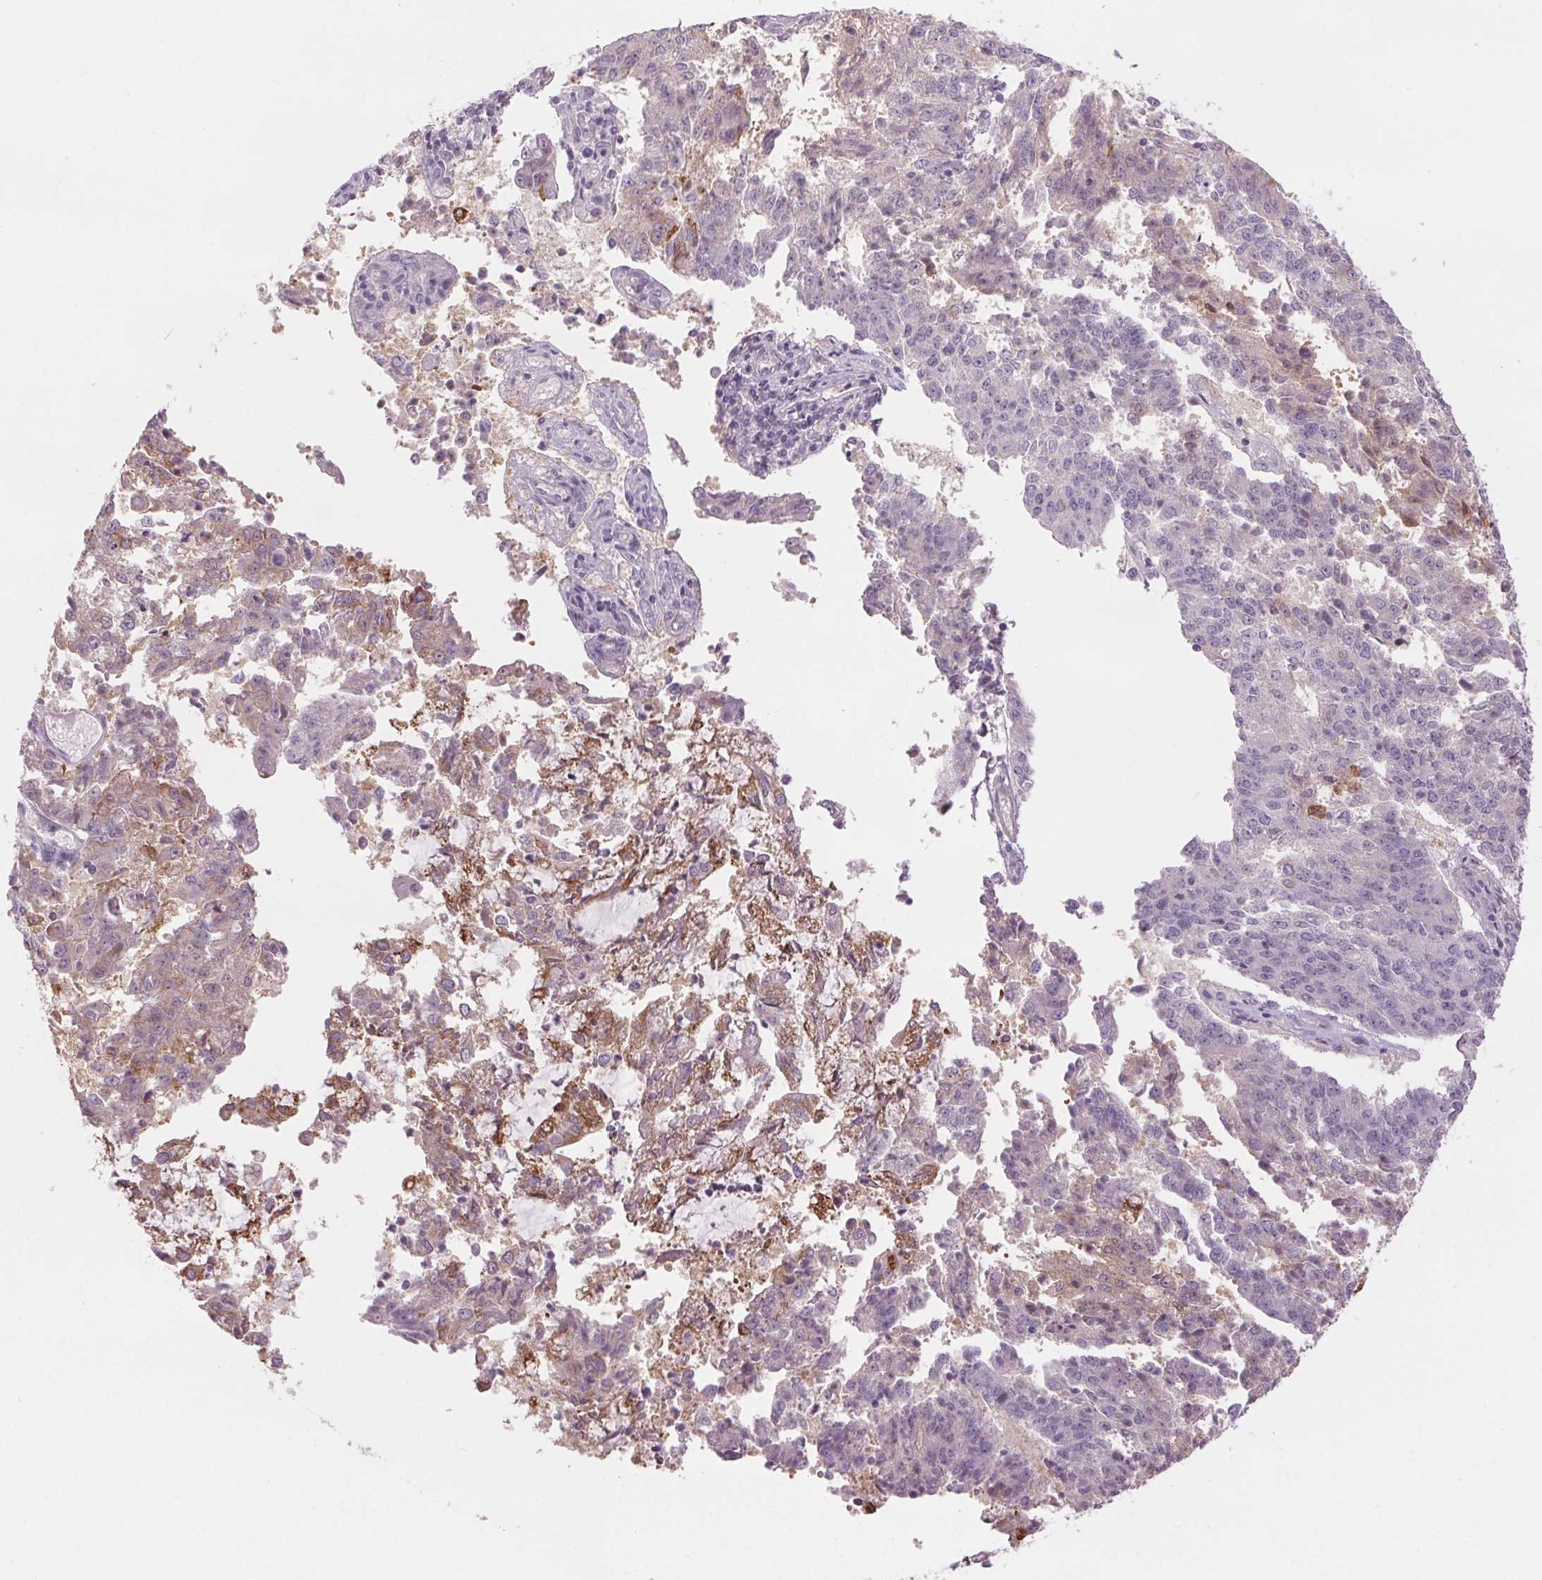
{"staining": {"intensity": "weak", "quantity": "<25%", "location": "cytoplasmic/membranous"}, "tissue": "endometrial cancer", "cell_type": "Tumor cells", "image_type": "cancer", "snomed": [{"axis": "morphology", "description": "Adenocarcinoma, NOS"}, {"axis": "topography", "description": "Endometrium"}], "caption": "Human endometrial cancer stained for a protein using IHC exhibits no positivity in tumor cells.", "gene": "HHLA2", "patient": {"sex": "female", "age": 82}}